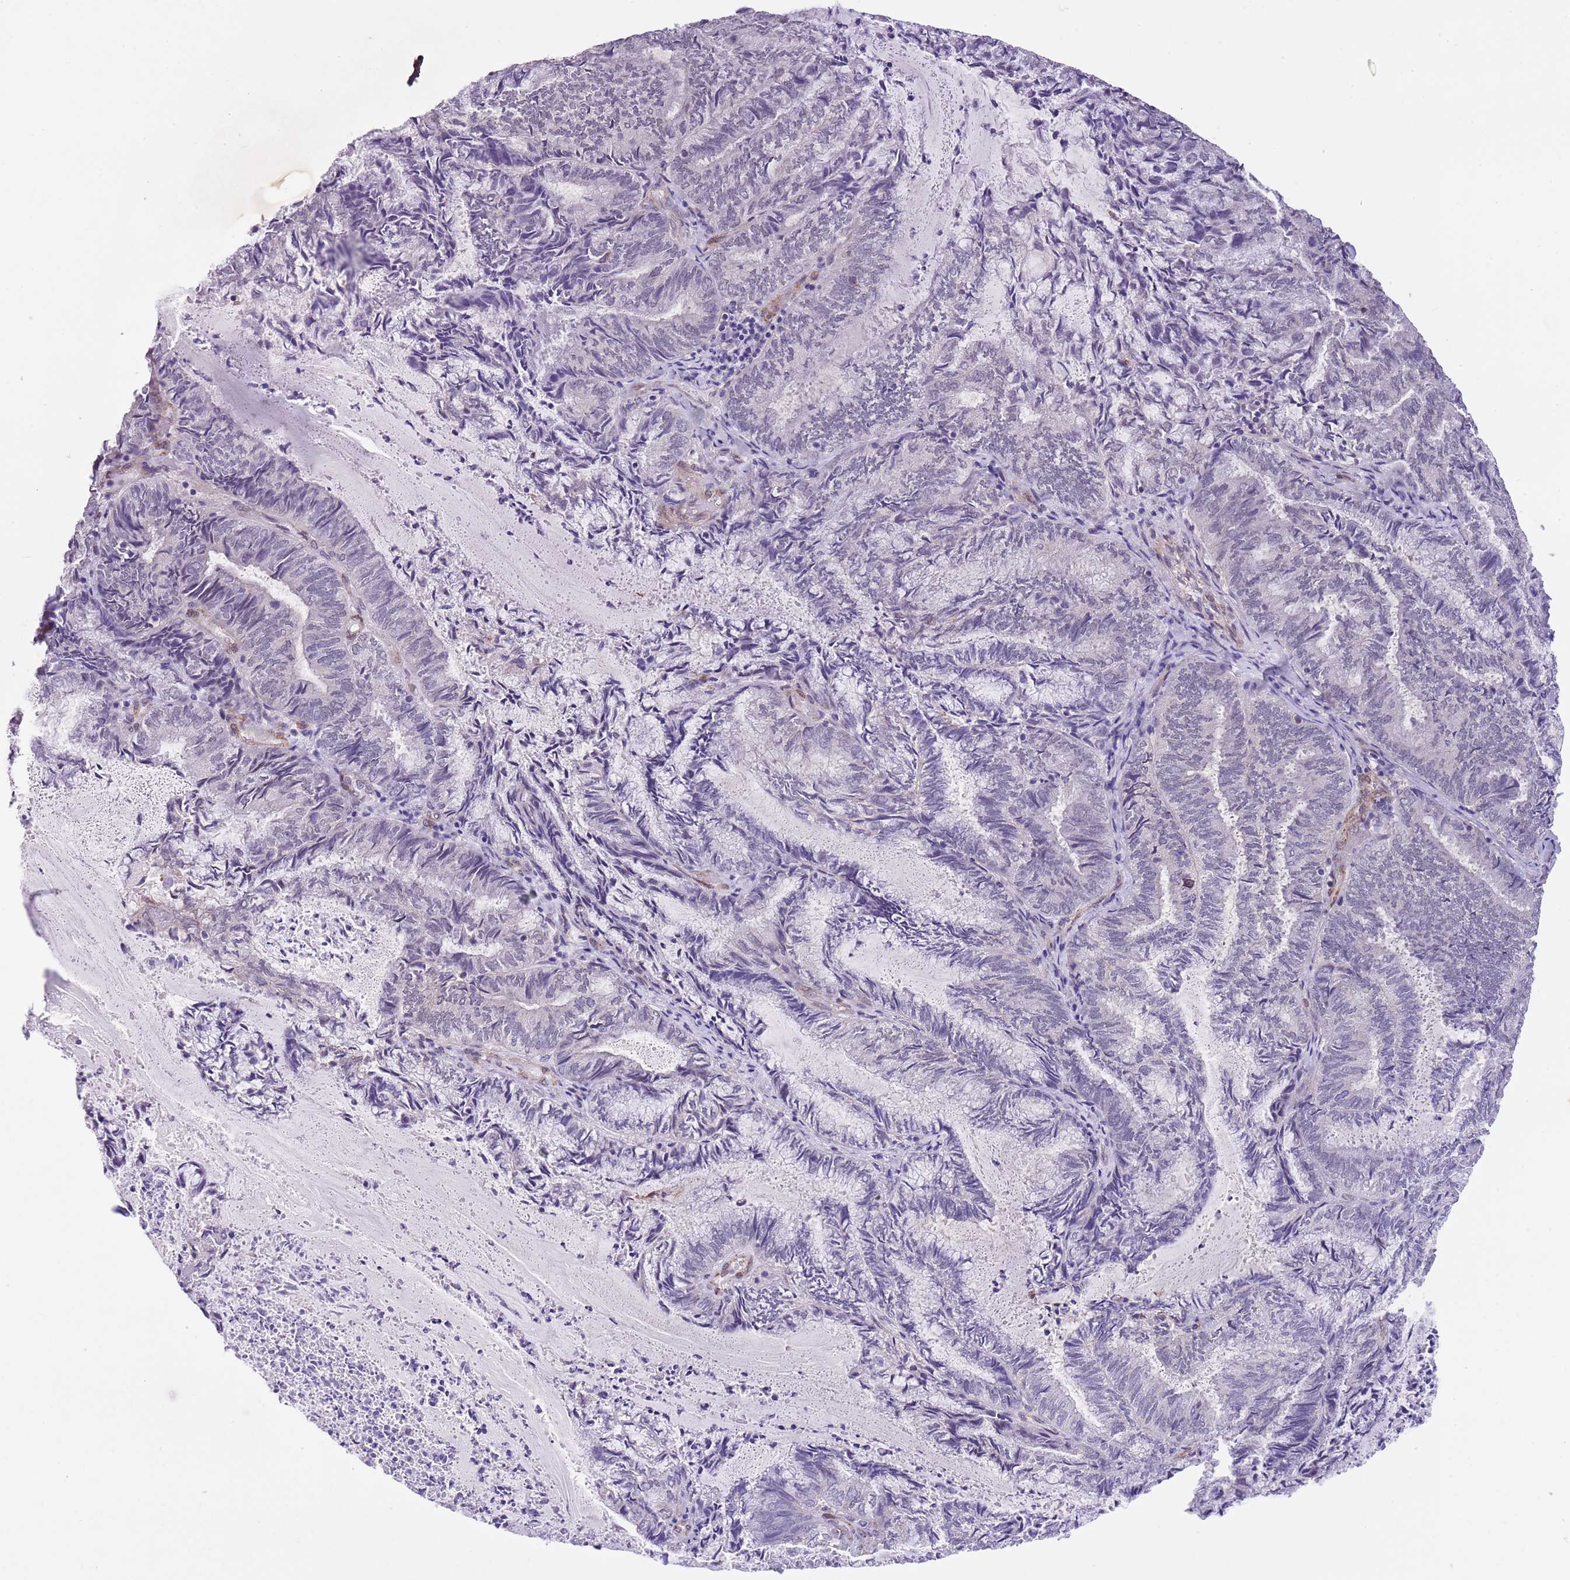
{"staining": {"intensity": "negative", "quantity": "none", "location": "none"}, "tissue": "endometrial cancer", "cell_type": "Tumor cells", "image_type": "cancer", "snomed": [{"axis": "morphology", "description": "Adenocarcinoma, NOS"}, {"axis": "topography", "description": "Endometrium"}], "caption": "Immunohistochemical staining of human adenocarcinoma (endometrial) demonstrates no significant staining in tumor cells.", "gene": "CREBZF", "patient": {"sex": "female", "age": 80}}